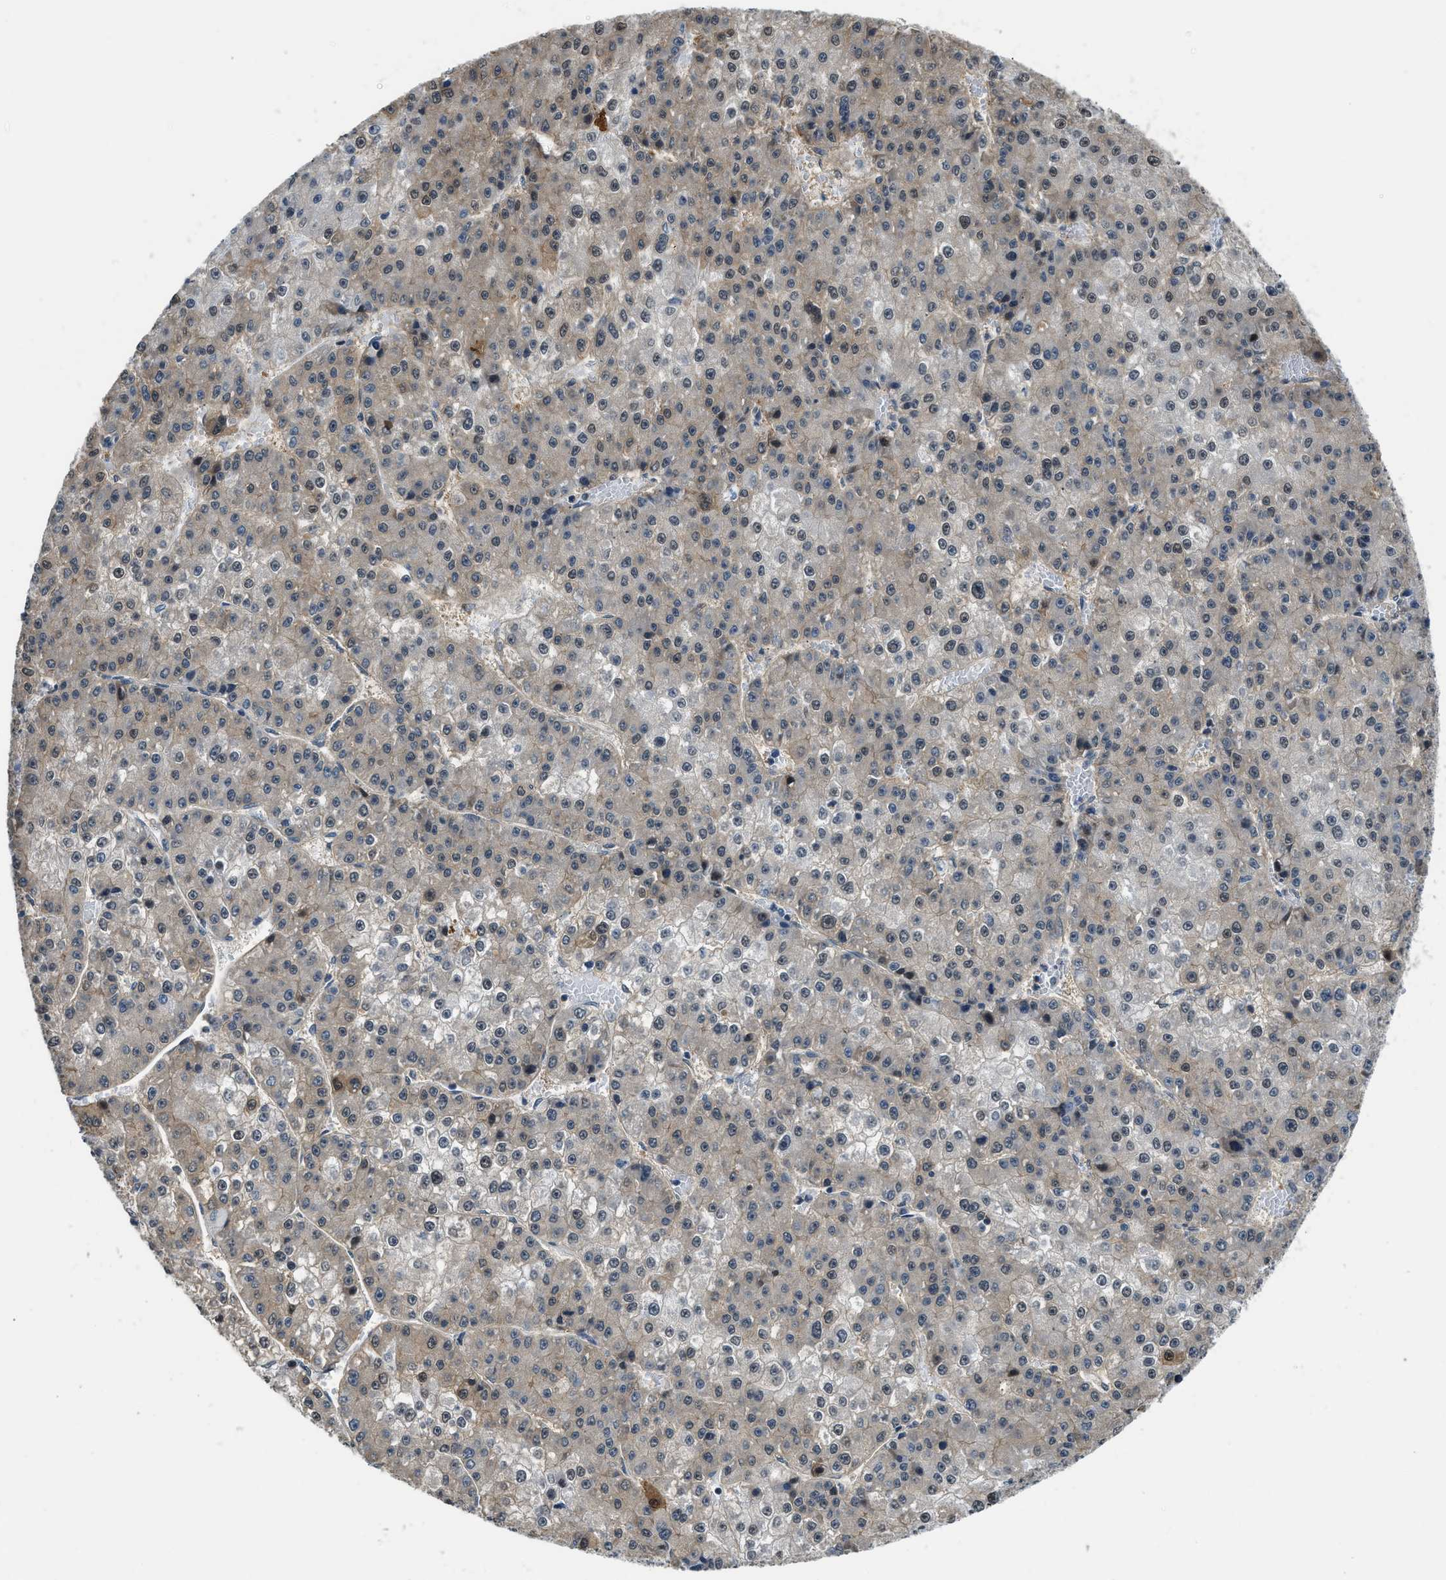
{"staining": {"intensity": "moderate", "quantity": ">75%", "location": "nuclear"}, "tissue": "liver cancer", "cell_type": "Tumor cells", "image_type": "cancer", "snomed": [{"axis": "morphology", "description": "Carcinoma, Hepatocellular, NOS"}, {"axis": "topography", "description": "Liver"}], "caption": "Liver hepatocellular carcinoma stained with IHC shows moderate nuclear staining in about >75% of tumor cells. Immunohistochemistry stains the protein in brown and the nuclei are stained blue.", "gene": "CBLB", "patient": {"sex": "female", "age": 73}}